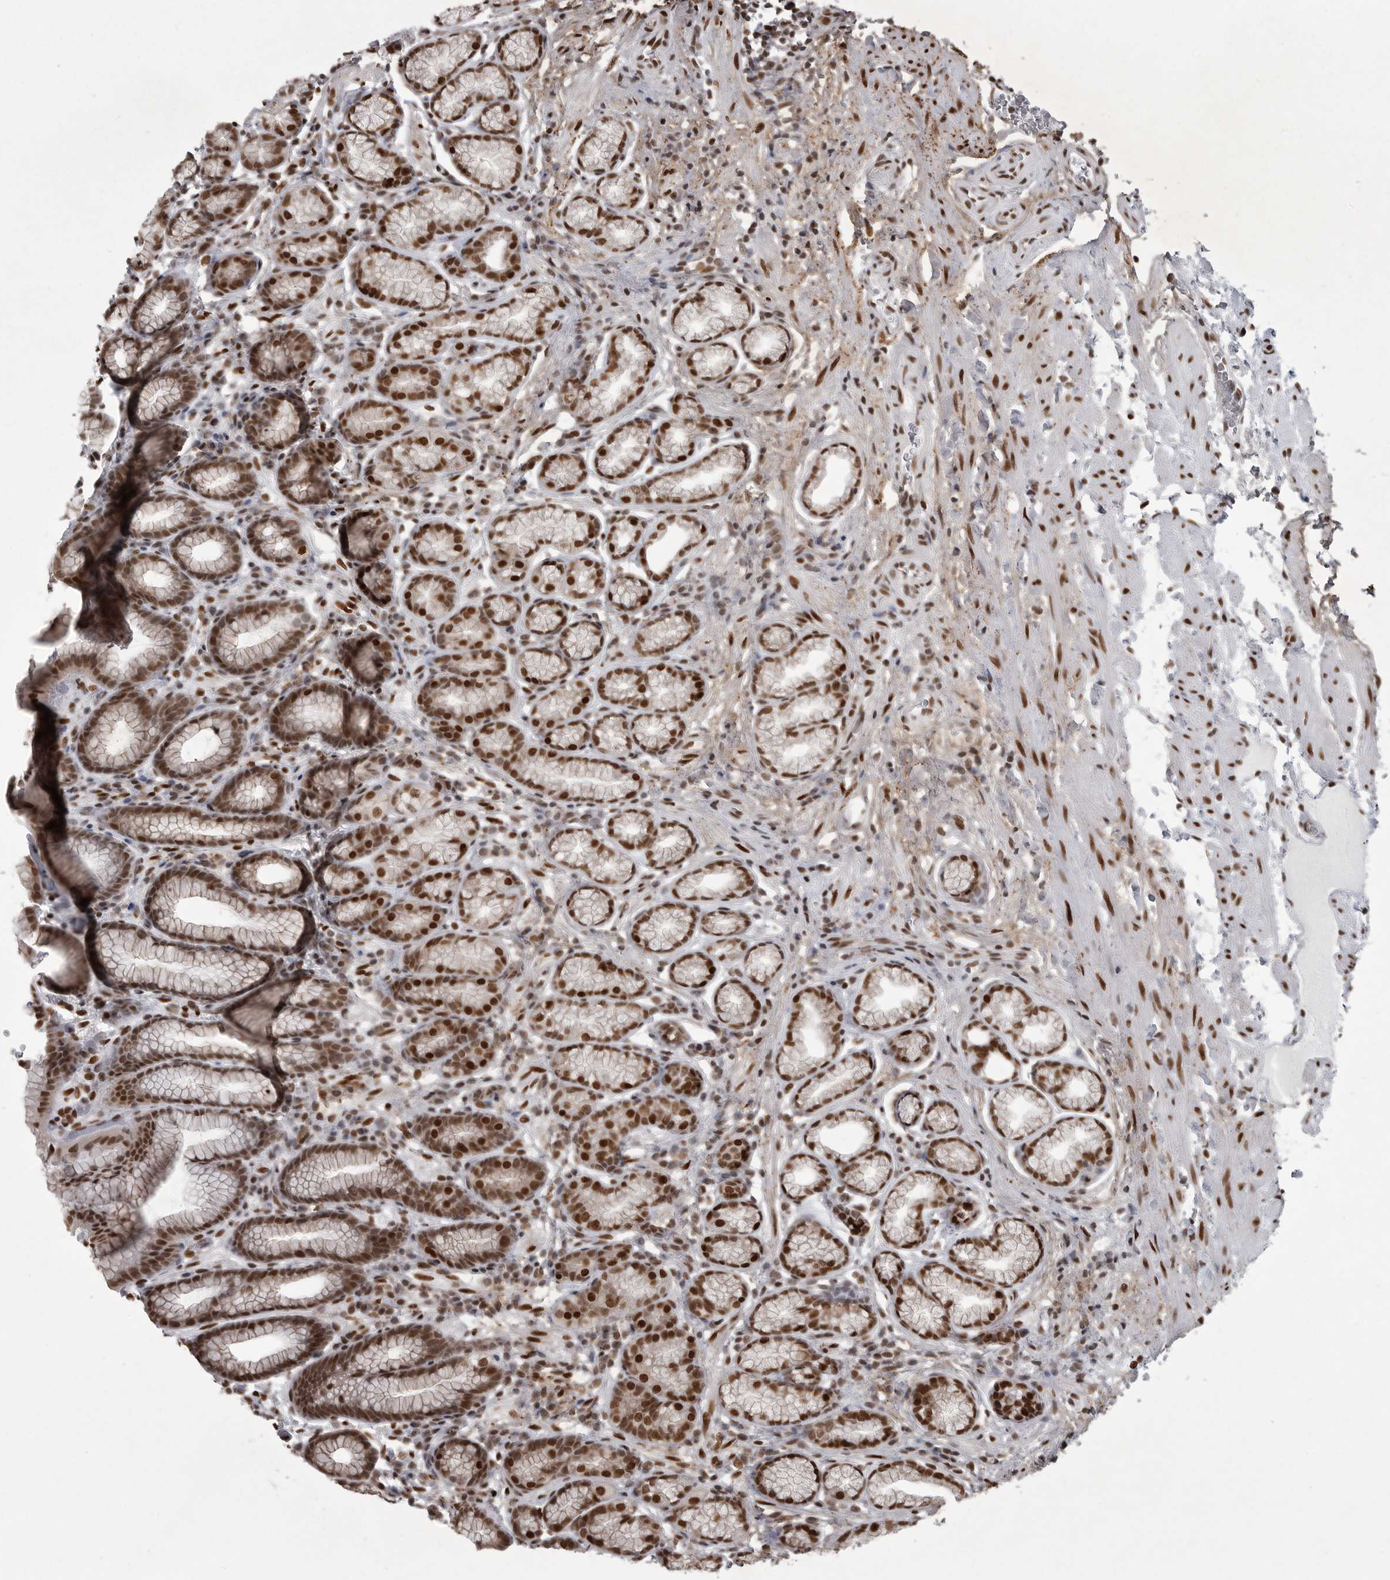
{"staining": {"intensity": "strong", "quantity": "25%-75%", "location": "nuclear"}, "tissue": "stomach", "cell_type": "Glandular cells", "image_type": "normal", "snomed": [{"axis": "morphology", "description": "Normal tissue, NOS"}, {"axis": "topography", "description": "Stomach"}], "caption": "IHC image of unremarkable stomach: stomach stained using immunohistochemistry demonstrates high levels of strong protein expression localized specifically in the nuclear of glandular cells, appearing as a nuclear brown color.", "gene": "YAF2", "patient": {"sex": "male", "age": 42}}